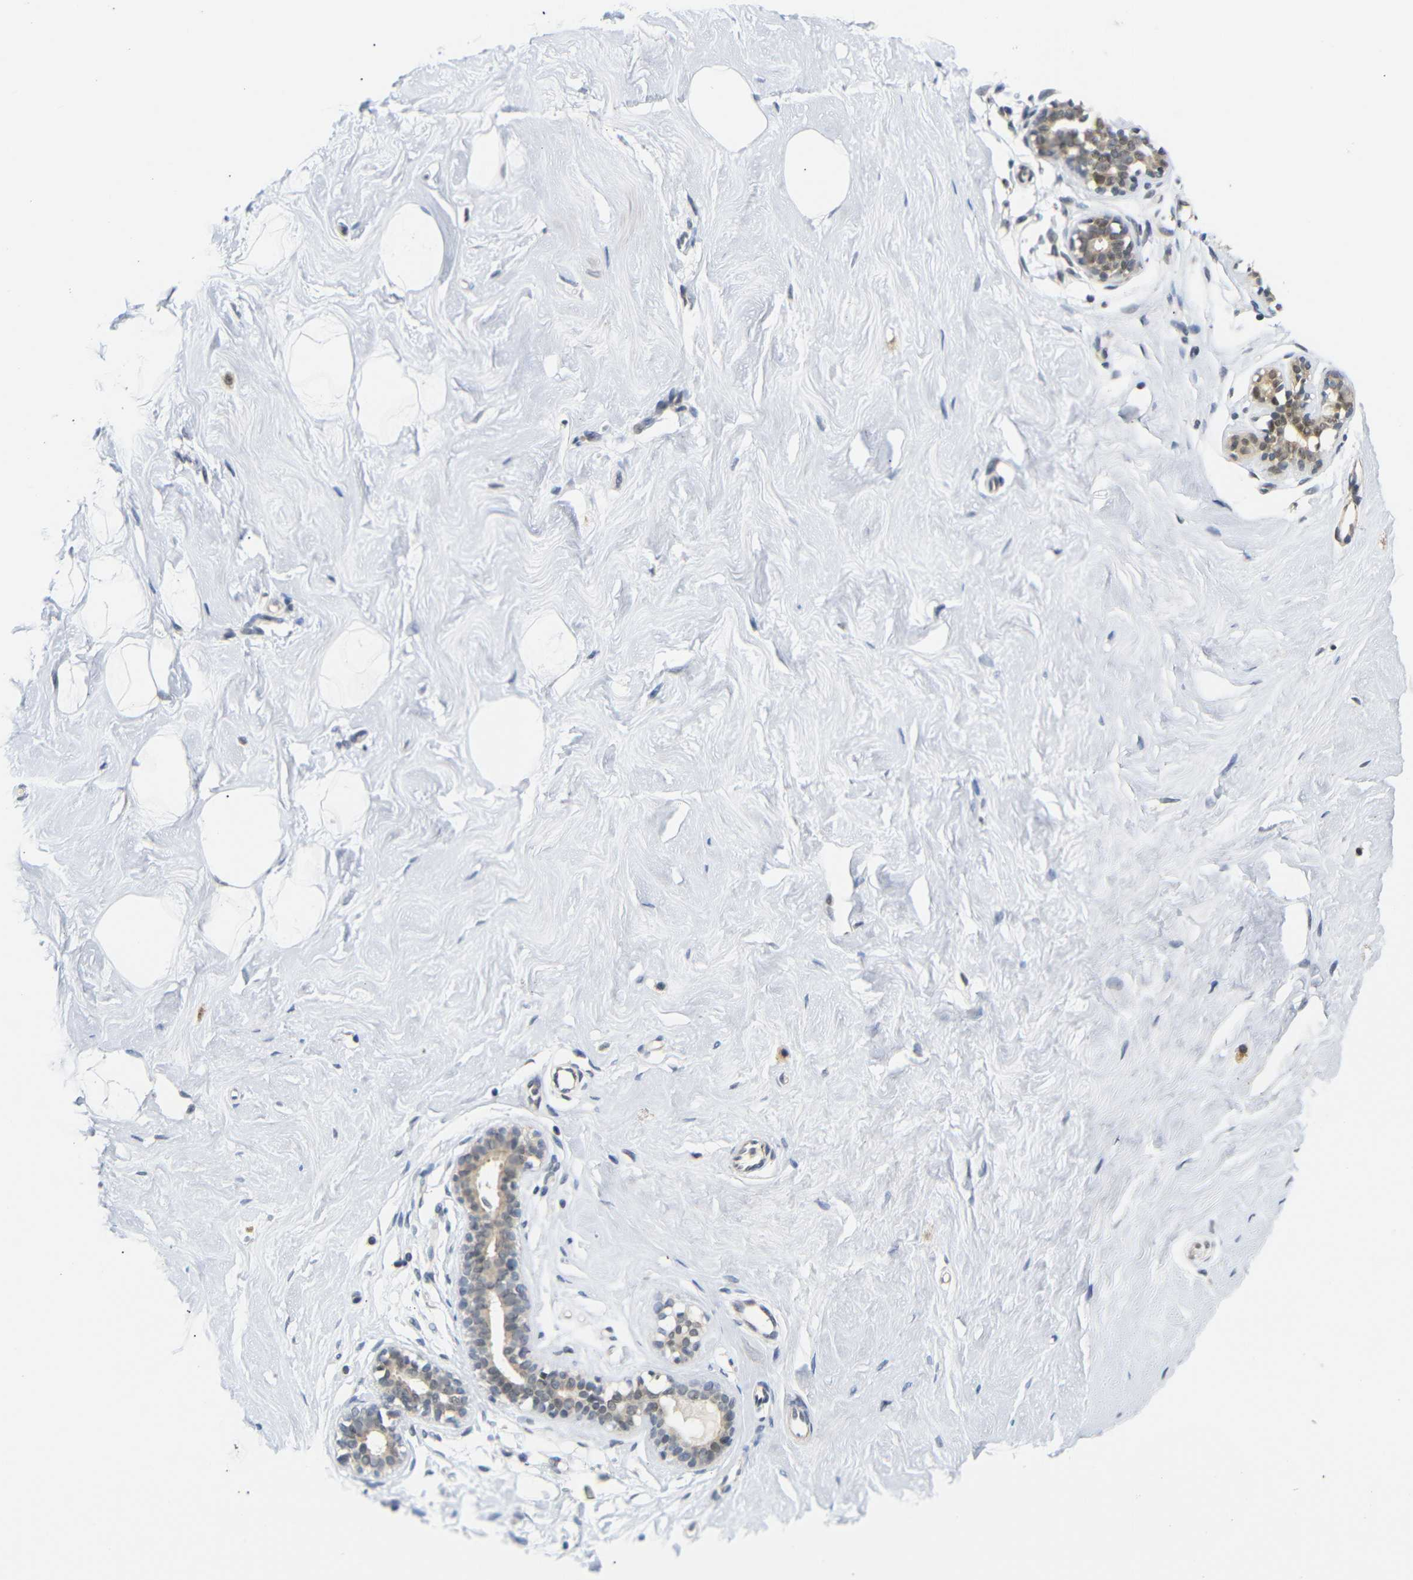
{"staining": {"intensity": "negative", "quantity": "none", "location": "none"}, "tissue": "breast", "cell_type": "Adipocytes", "image_type": "normal", "snomed": [{"axis": "morphology", "description": "Normal tissue, NOS"}, {"axis": "topography", "description": "Breast"}], "caption": "This is an IHC histopathology image of unremarkable breast. There is no staining in adipocytes.", "gene": "GJA5", "patient": {"sex": "female", "age": 23}}